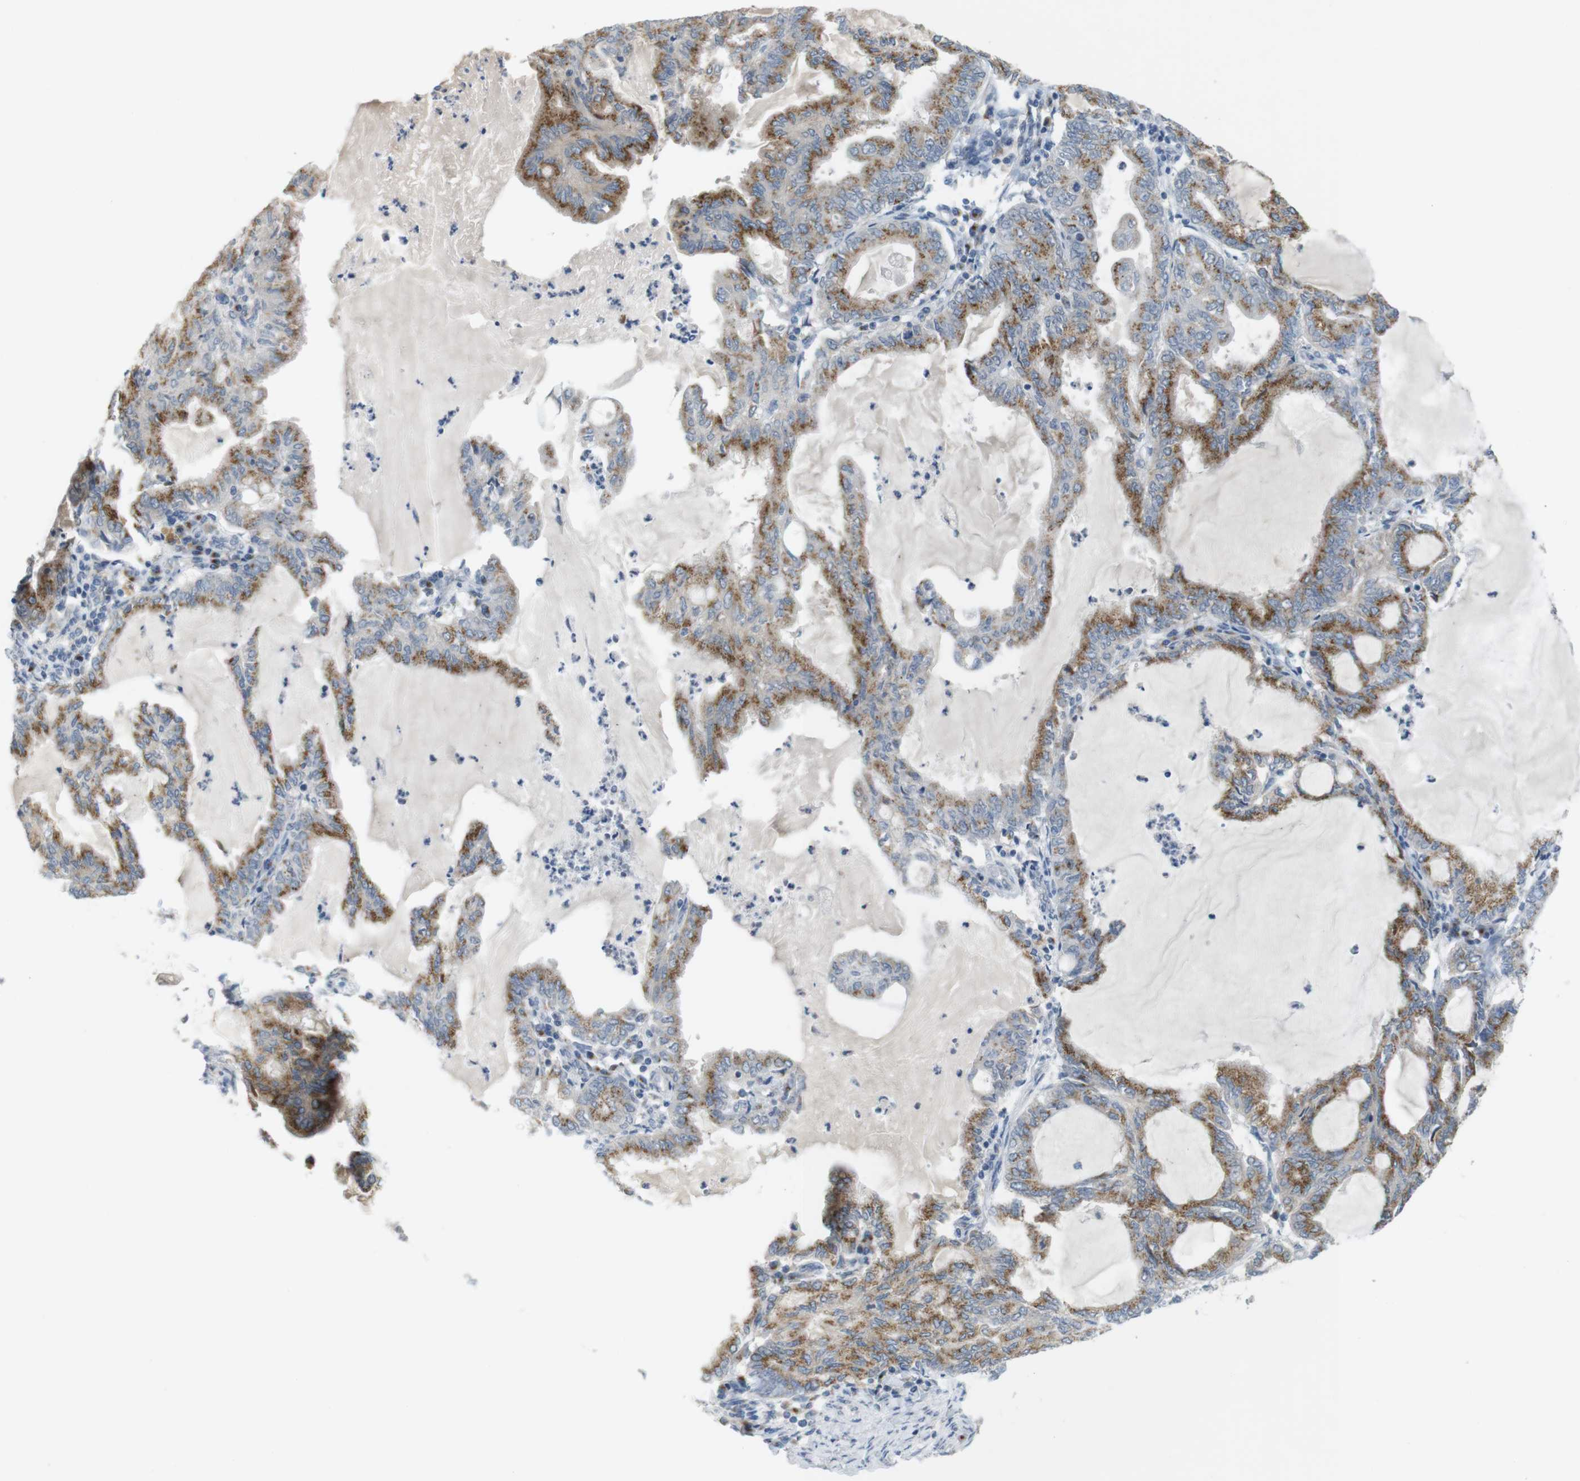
{"staining": {"intensity": "moderate", "quantity": ">75%", "location": "cytoplasmic/membranous"}, "tissue": "endometrial cancer", "cell_type": "Tumor cells", "image_type": "cancer", "snomed": [{"axis": "morphology", "description": "Adenocarcinoma, NOS"}, {"axis": "topography", "description": "Endometrium"}], "caption": "Endometrial adenocarcinoma stained with a protein marker exhibits moderate staining in tumor cells.", "gene": "YIPF3", "patient": {"sex": "female", "age": 86}}